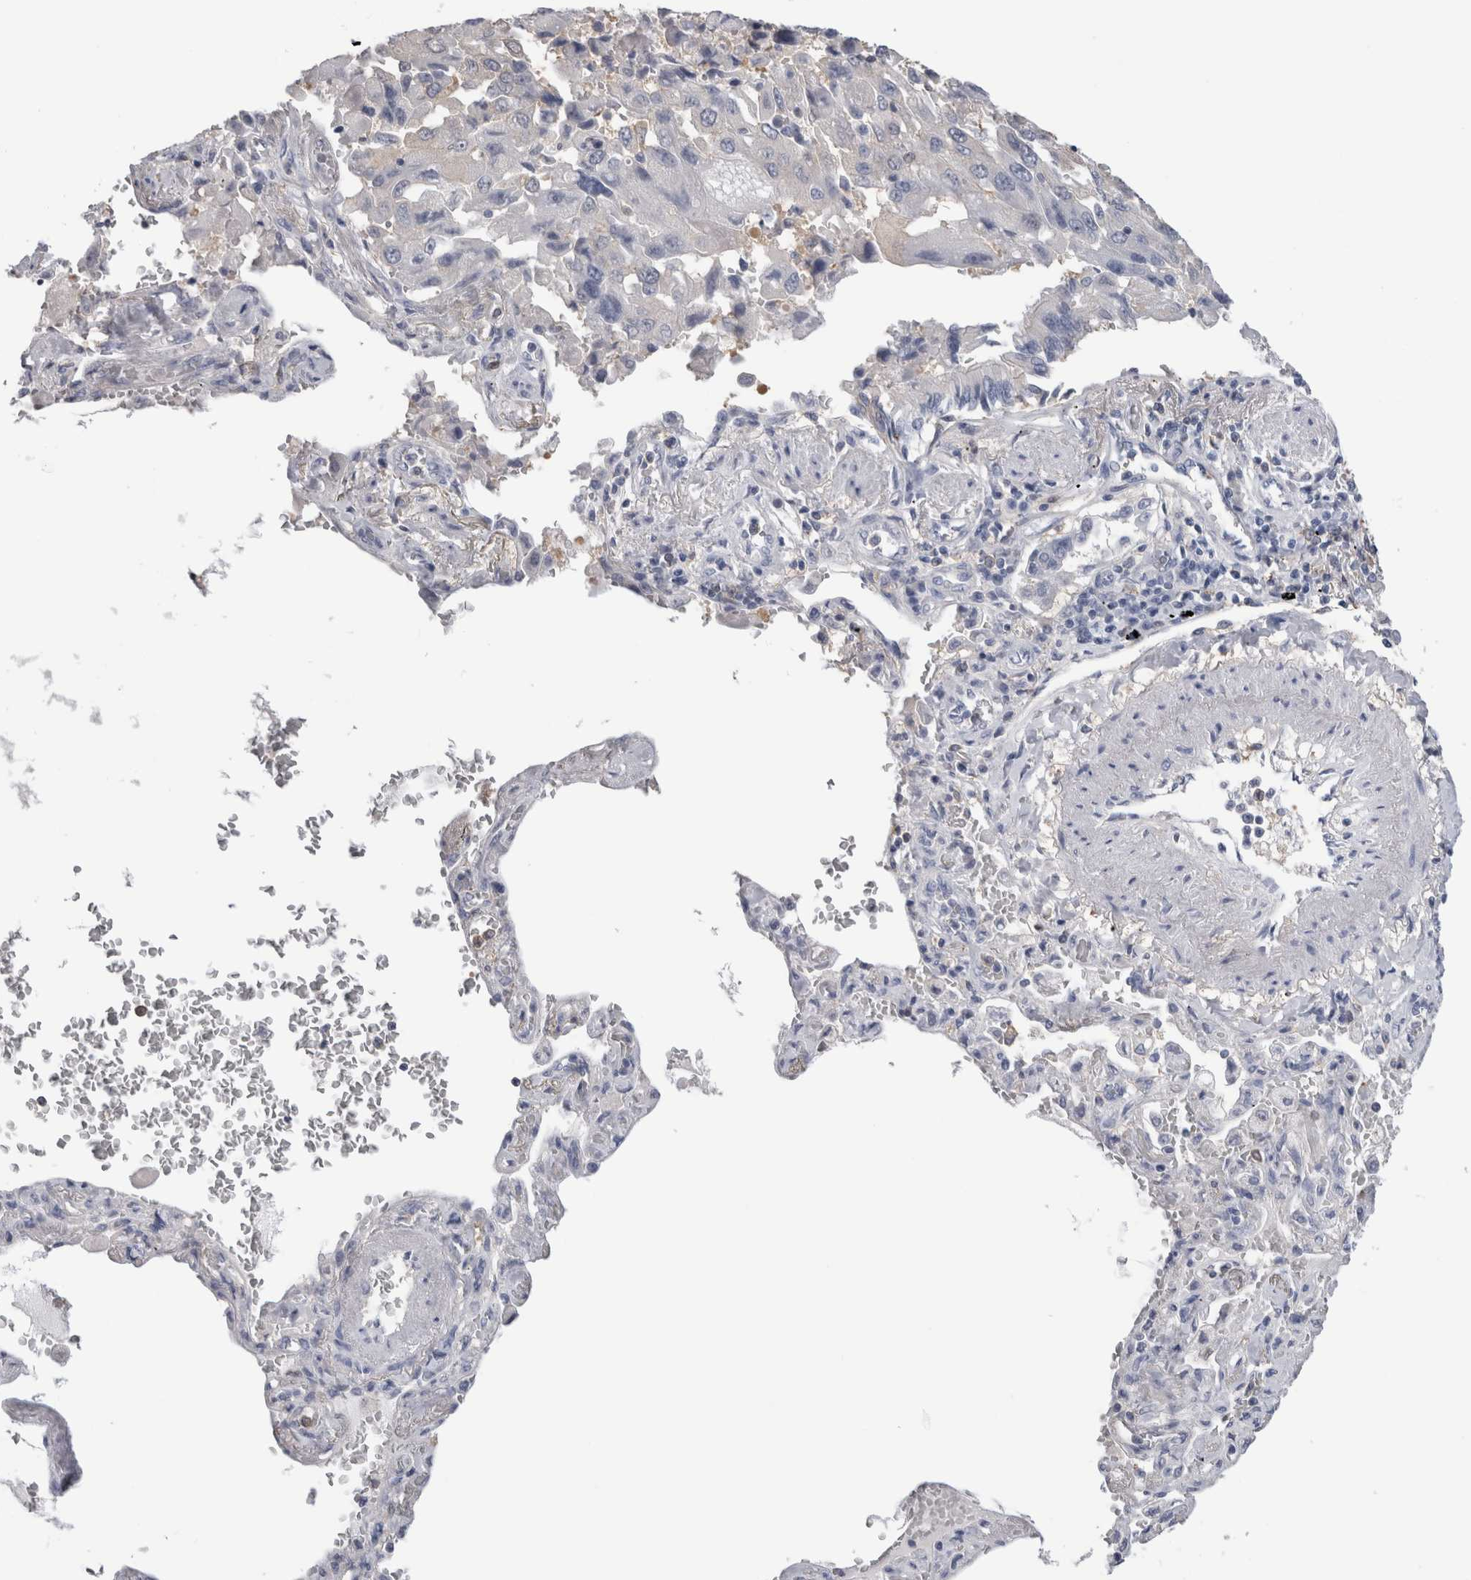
{"staining": {"intensity": "negative", "quantity": "none", "location": "none"}, "tissue": "lung cancer", "cell_type": "Tumor cells", "image_type": "cancer", "snomed": [{"axis": "morphology", "description": "Adenocarcinoma, NOS"}, {"axis": "topography", "description": "Lung"}], "caption": "Immunohistochemical staining of lung adenocarcinoma displays no significant expression in tumor cells.", "gene": "SCRN1", "patient": {"sex": "female", "age": 65}}